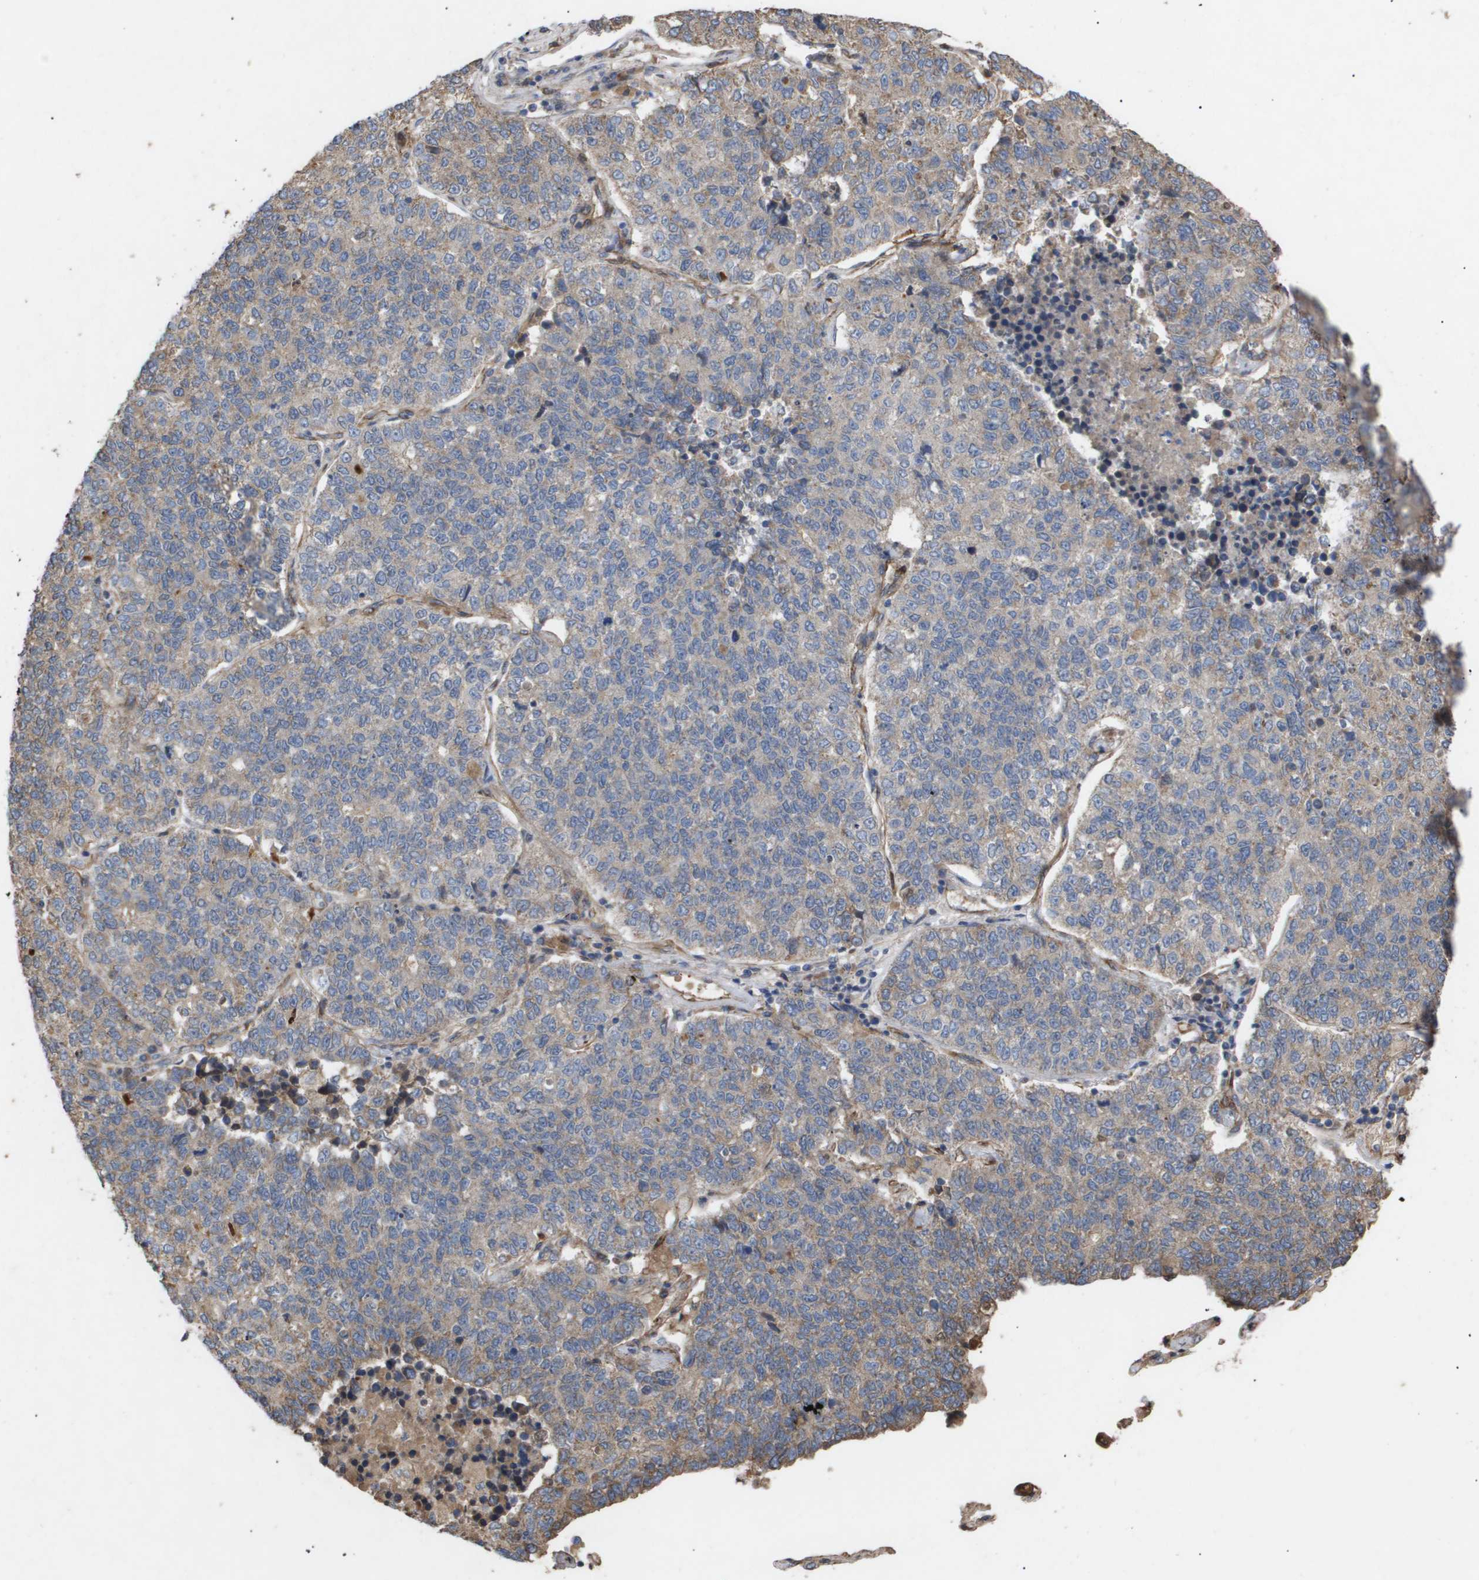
{"staining": {"intensity": "weak", "quantity": "25%-75%", "location": "cytoplasmic/membranous"}, "tissue": "lung cancer", "cell_type": "Tumor cells", "image_type": "cancer", "snomed": [{"axis": "morphology", "description": "Adenocarcinoma, NOS"}, {"axis": "topography", "description": "Lung"}], "caption": "Protein expression analysis of human lung cancer (adenocarcinoma) reveals weak cytoplasmic/membranous staining in about 25%-75% of tumor cells. Using DAB (3,3'-diaminobenzidine) (brown) and hematoxylin (blue) stains, captured at high magnification using brightfield microscopy.", "gene": "TNS1", "patient": {"sex": "male", "age": 49}}